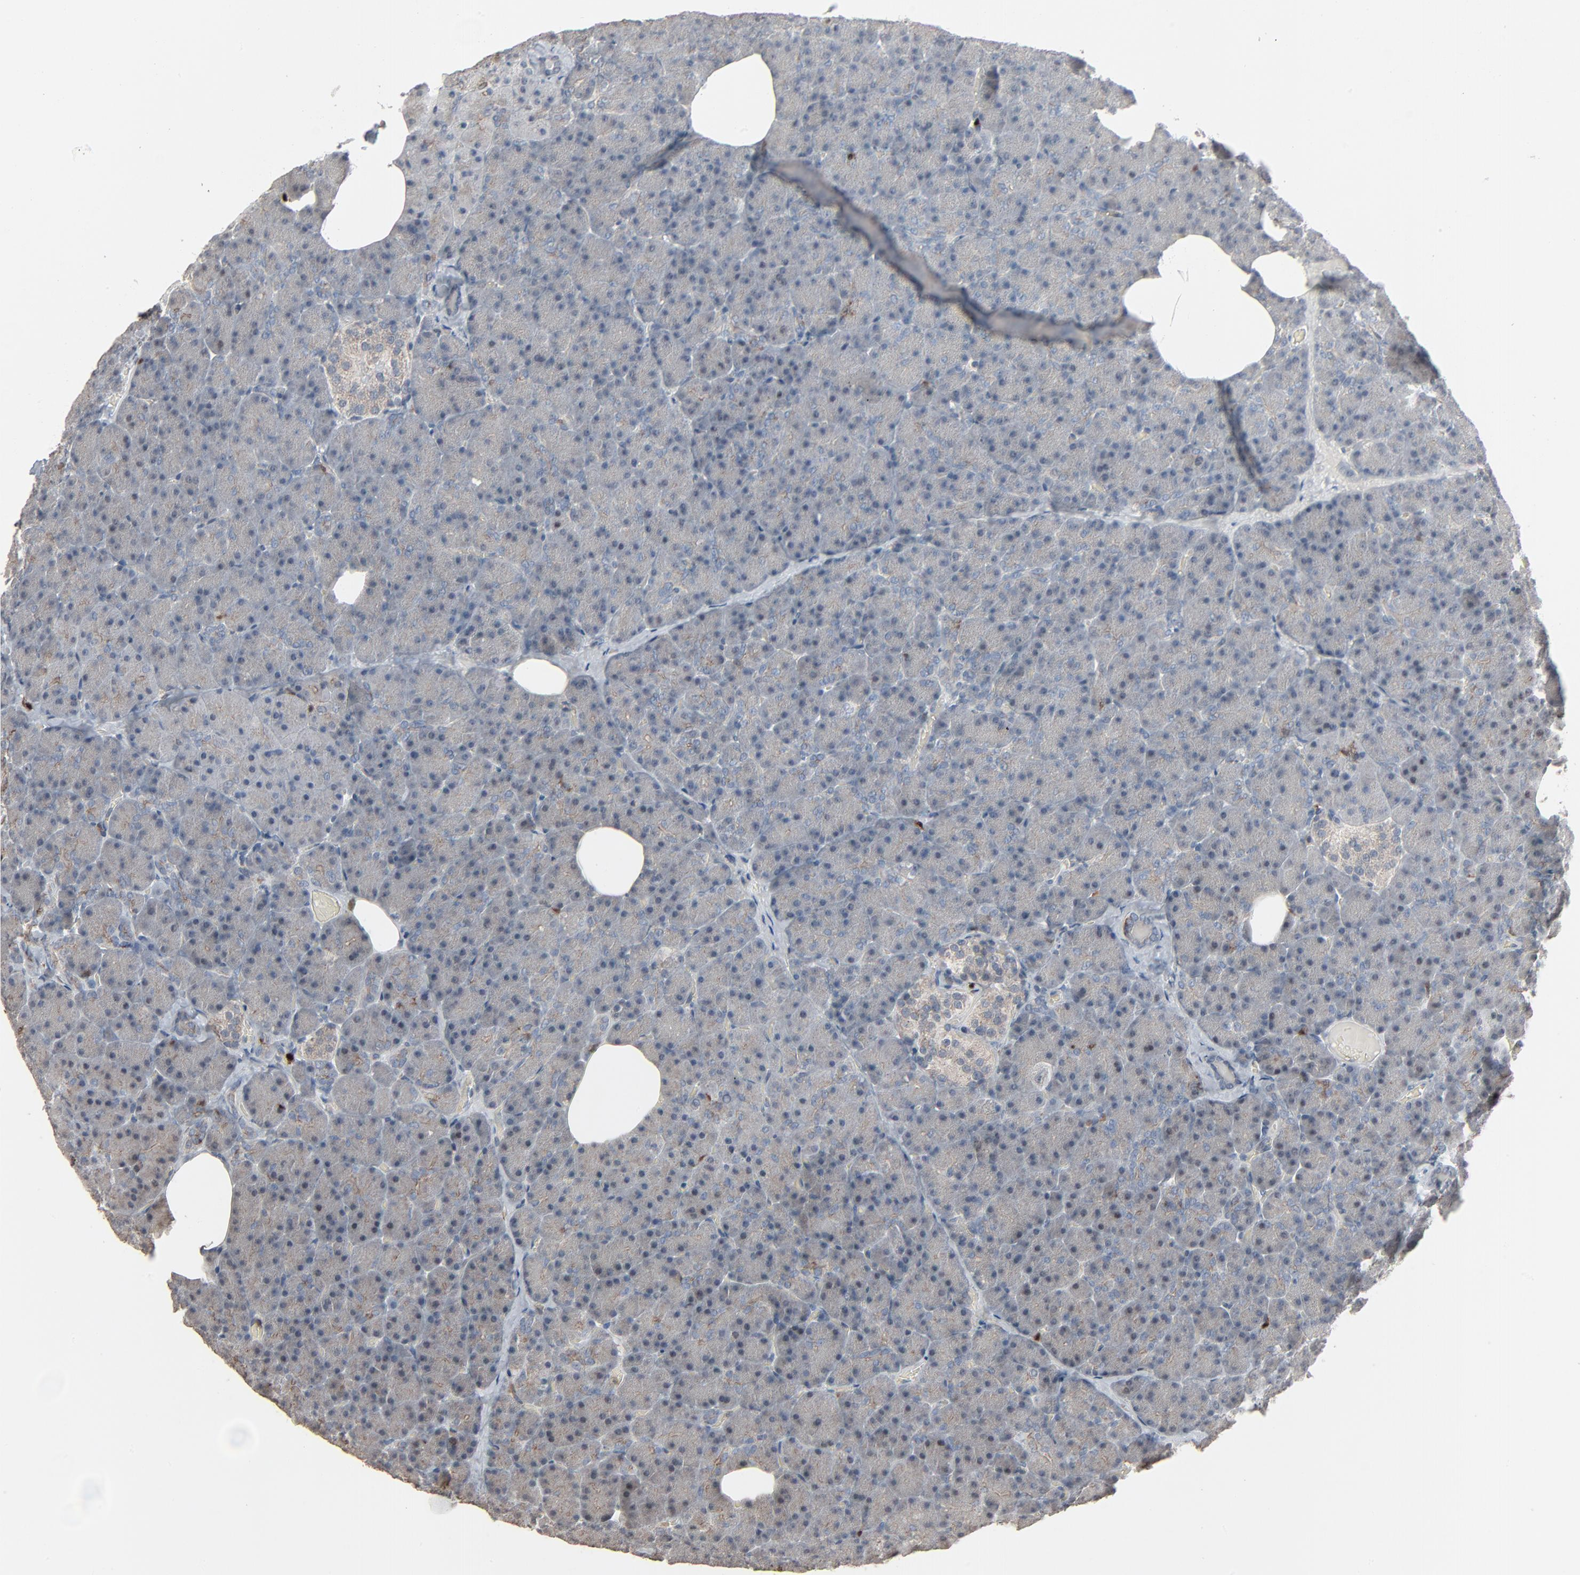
{"staining": {"intensity": "negative", "quantity": "none", "location": "none"}, "tissue": "pancreas", "cell_type": "Exocrine glandular cells", "image_type": "normal", "snomed": [{"axis": "morphology", "description": "Normal tissue, NOS"}, {"axis": "topography", "description": "Pancreas"}], "caption": "Immunohistochemical staining of unremarkable human pancreas demonstrates no significant staining in exocrine glandular cells.", "gene": "DOCK8", "patient": {"sex": "female", "age": 35}}